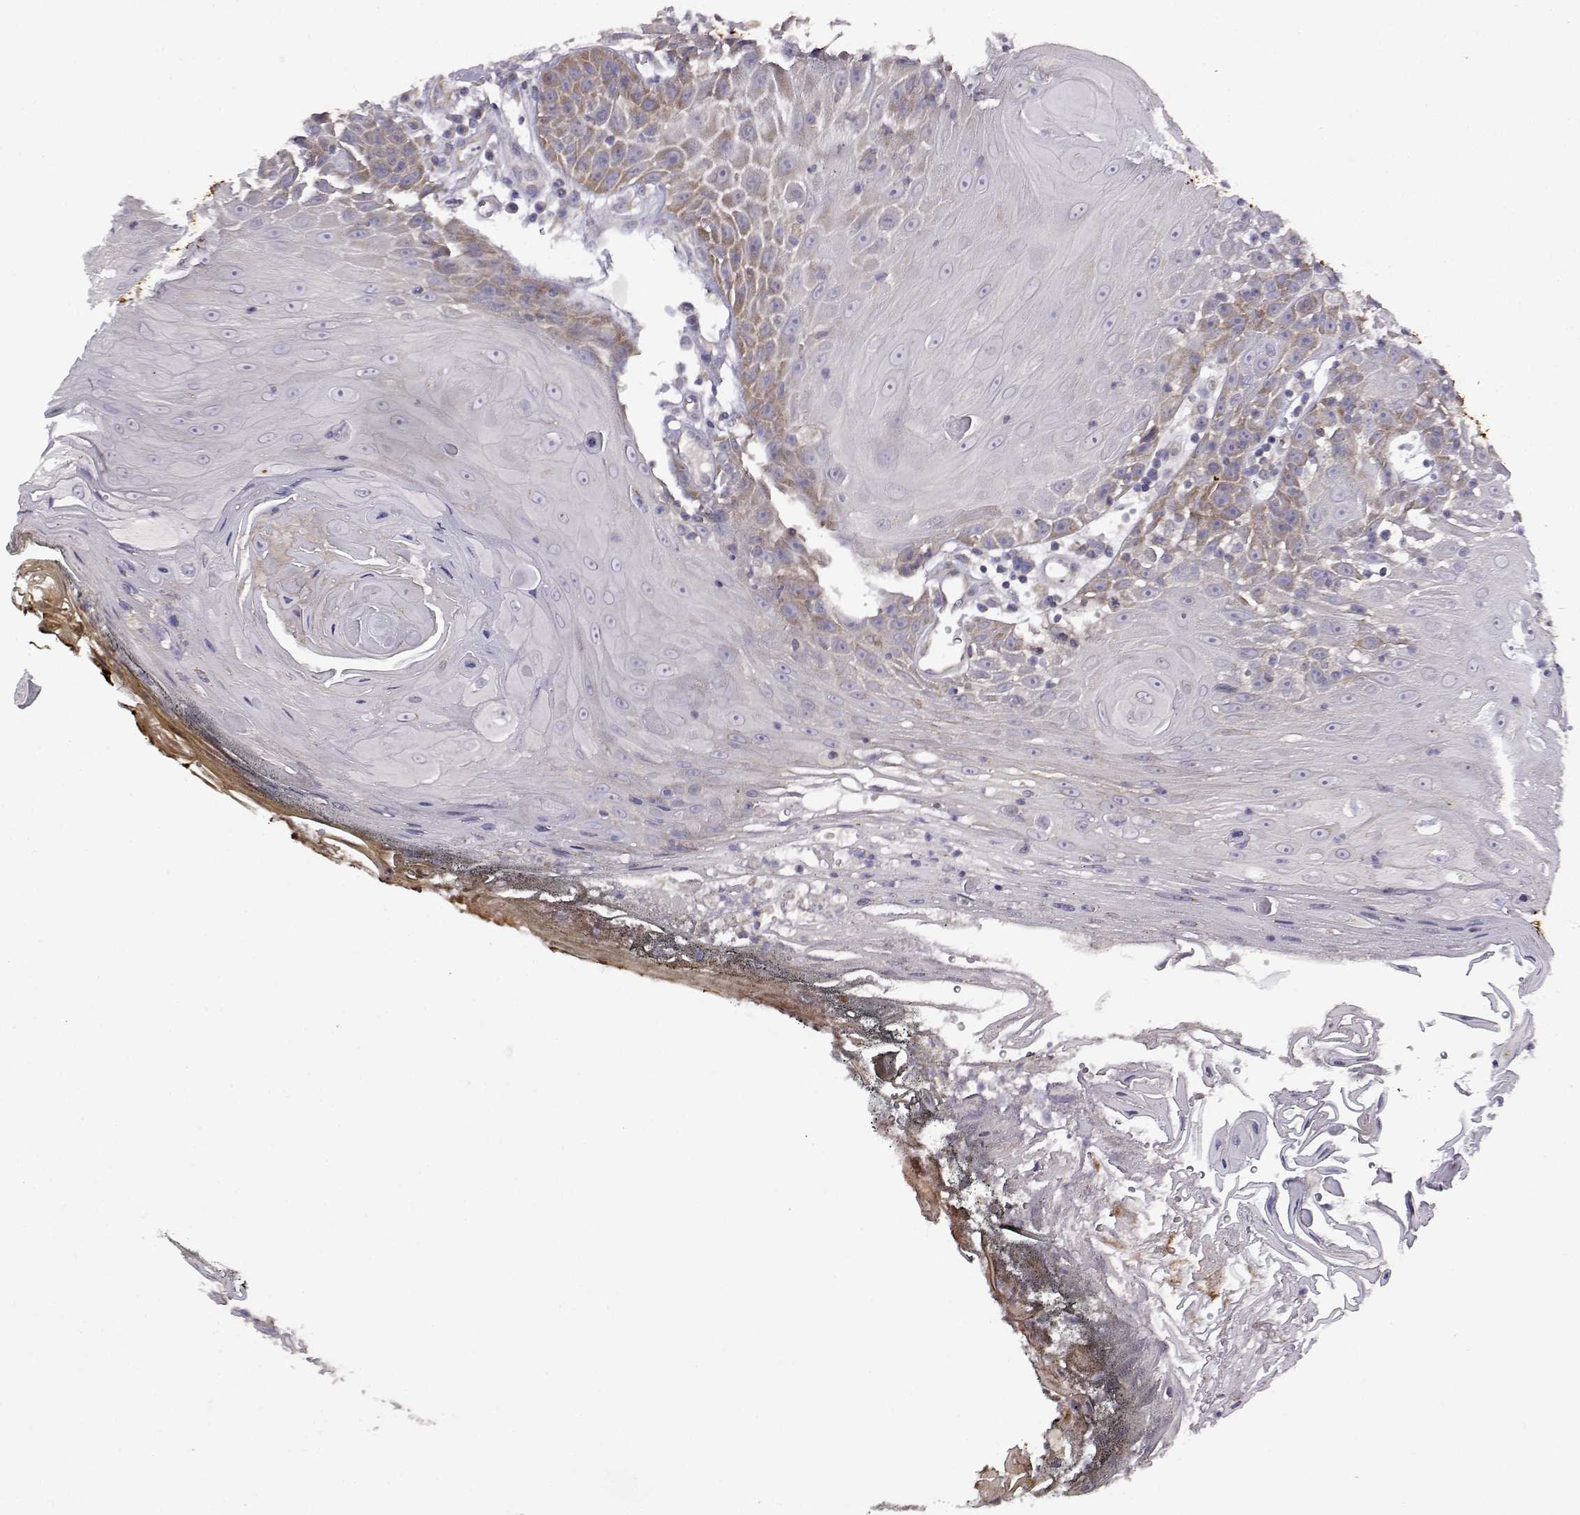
{"staining": {"intensity": "moderate", "quantity": "<25%", "location": "cytoplasmic/membranous"}, "tissue": "head and neck cancer", "cell_type": "Tumor cells", "image_type": "cancer", "snomed": [{"axis": "morphology", "description": "Squamous cell carcinoma, NOS"}, {"axis": "topography", "description": "Head-Neck"}], "caption": "Moderate cytoplasmic/membranous positivity is identified in about <25% of tumor cells in head and neck squamous cell carcinoma.", "gene": "DDC", "patient": {"sex": "male", "age": 52}}